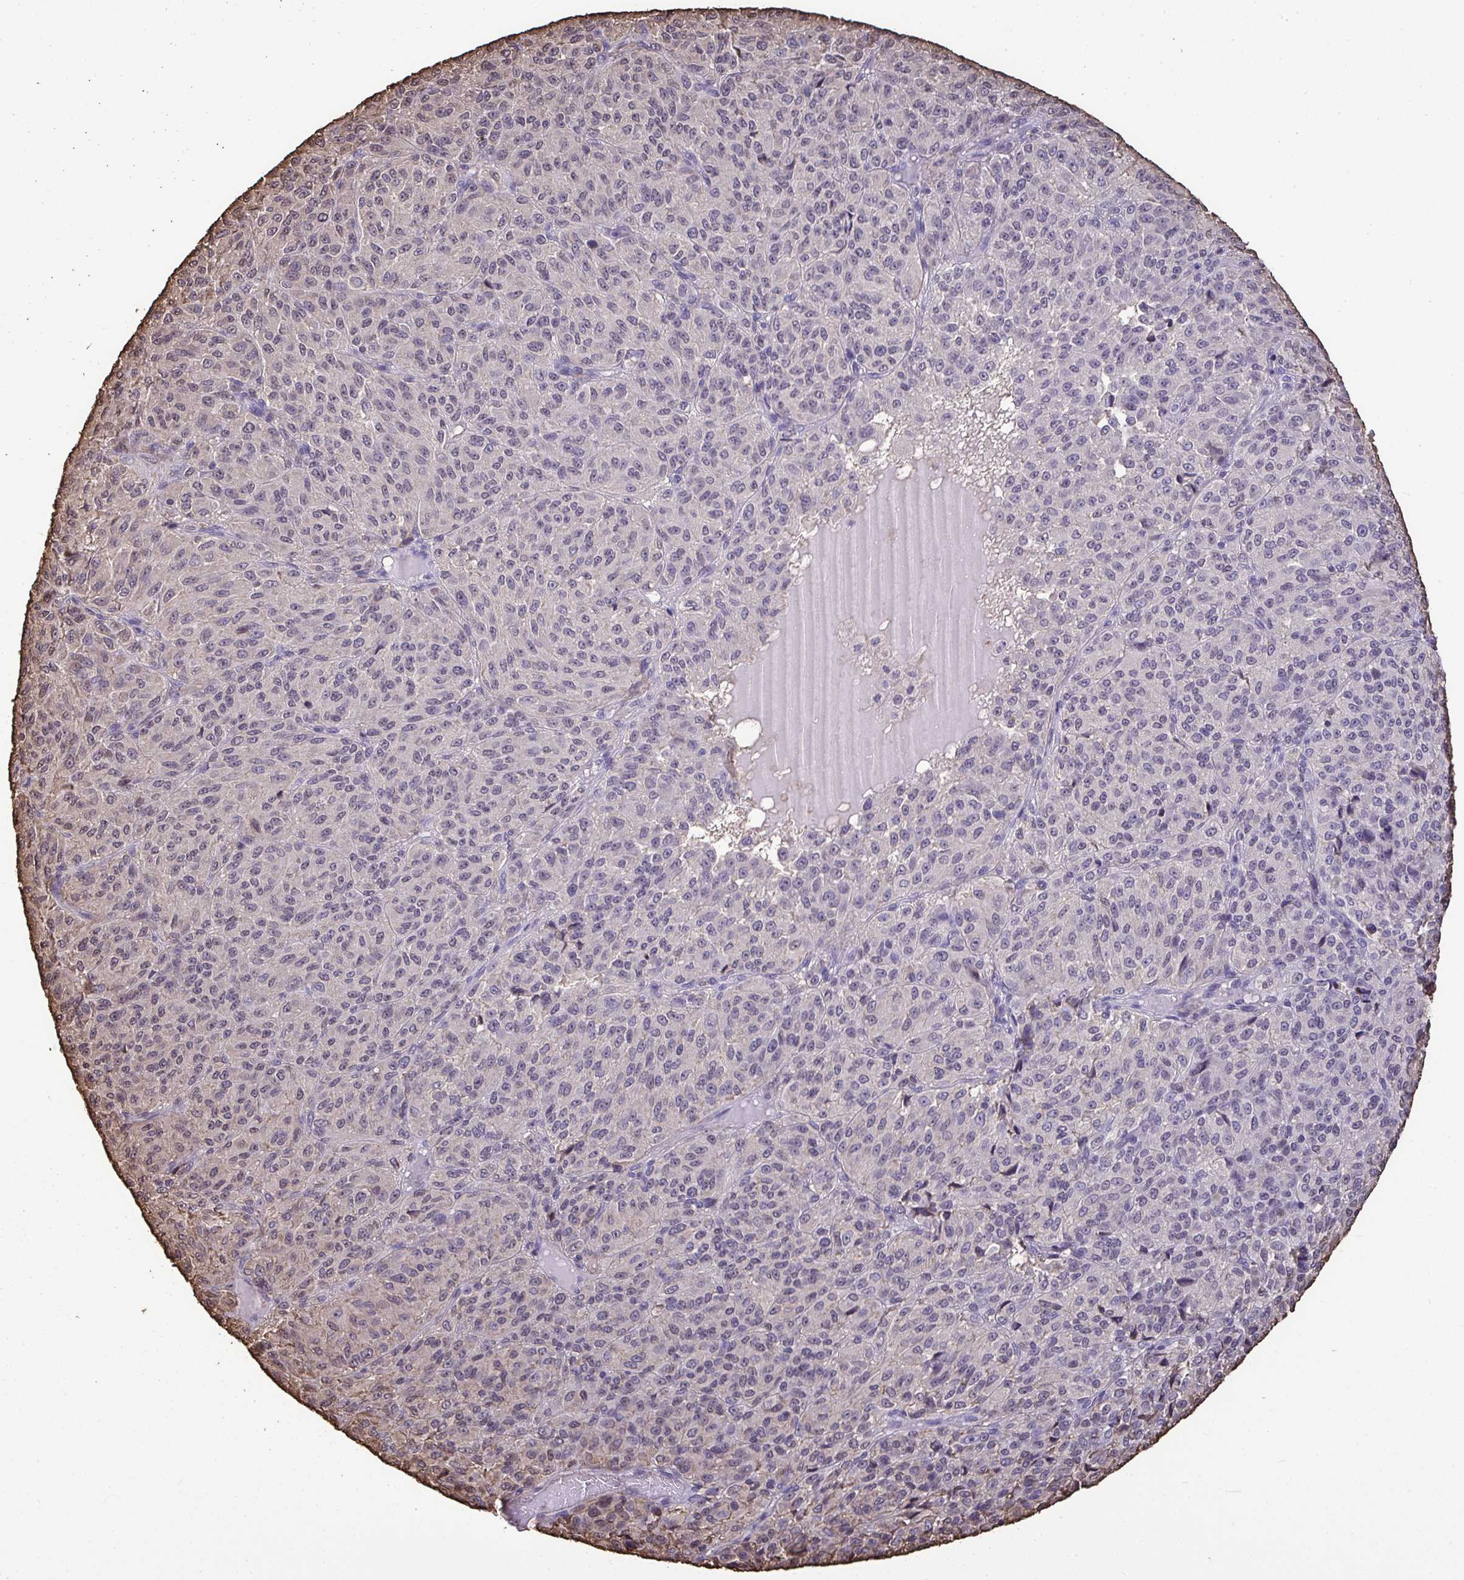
{"staining": {"intensity": "negative", "quantity": "none", "location": "none"}, "tissue": "melanoma", "cell_type": "Tumor cells", "image_type": "cancer", "snomed": [{"axis": "morphology", "description": "Malignant melanoma, Metastatic site"}, {"axis": "topography", "description": "Brain"}], "caption": "Melanoma was stained to show a protein in brown. There is no significant staining in tumor cells. (Immunohistochemistry, brightfield microscopy, high magnification).", "gene": "ANXA5", "patient": {"sex": "female", "age": 56}}